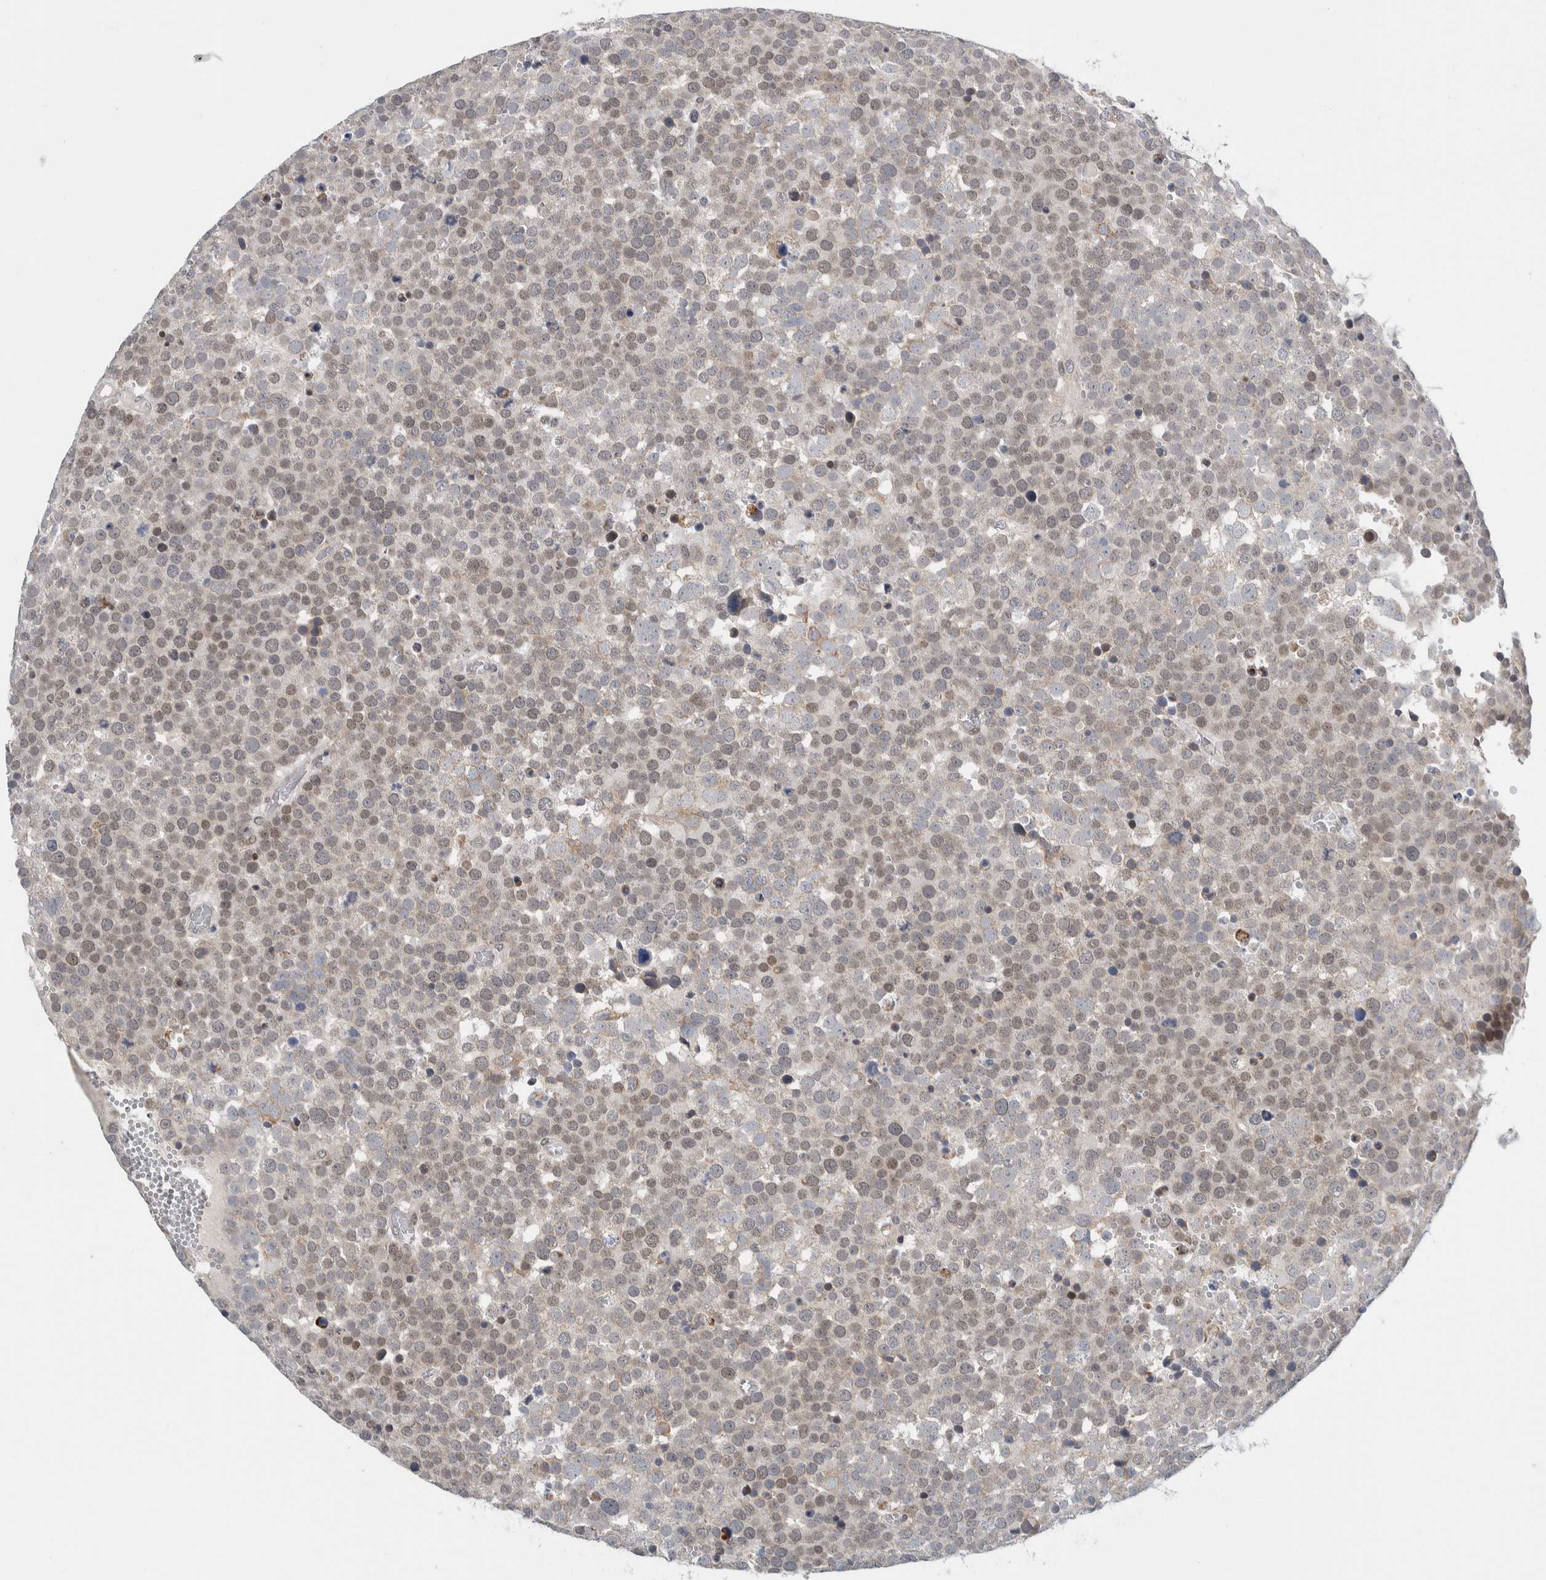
{"staining": {"intensity": "weak", "quantity": "25%-75%", "location": "cytoplasmic/membranous,nuclear"}, "tissue": "testis cancer", "cell_type": "Tumor cells", "image_type": "cancer", "snomed": [{"axis": "morphology", "description": "Seminoma, NOS"}, {"axis": "topography", "description": "Testis"}], "caption": "Tumor cells reveal low levels of weak cytoplasmic/membranous and nuclear positivity in approximately 25%-75% of cells in human testis cancer.", "gene": "SHPK", "patient": {"sex": "male", "age": 71}}